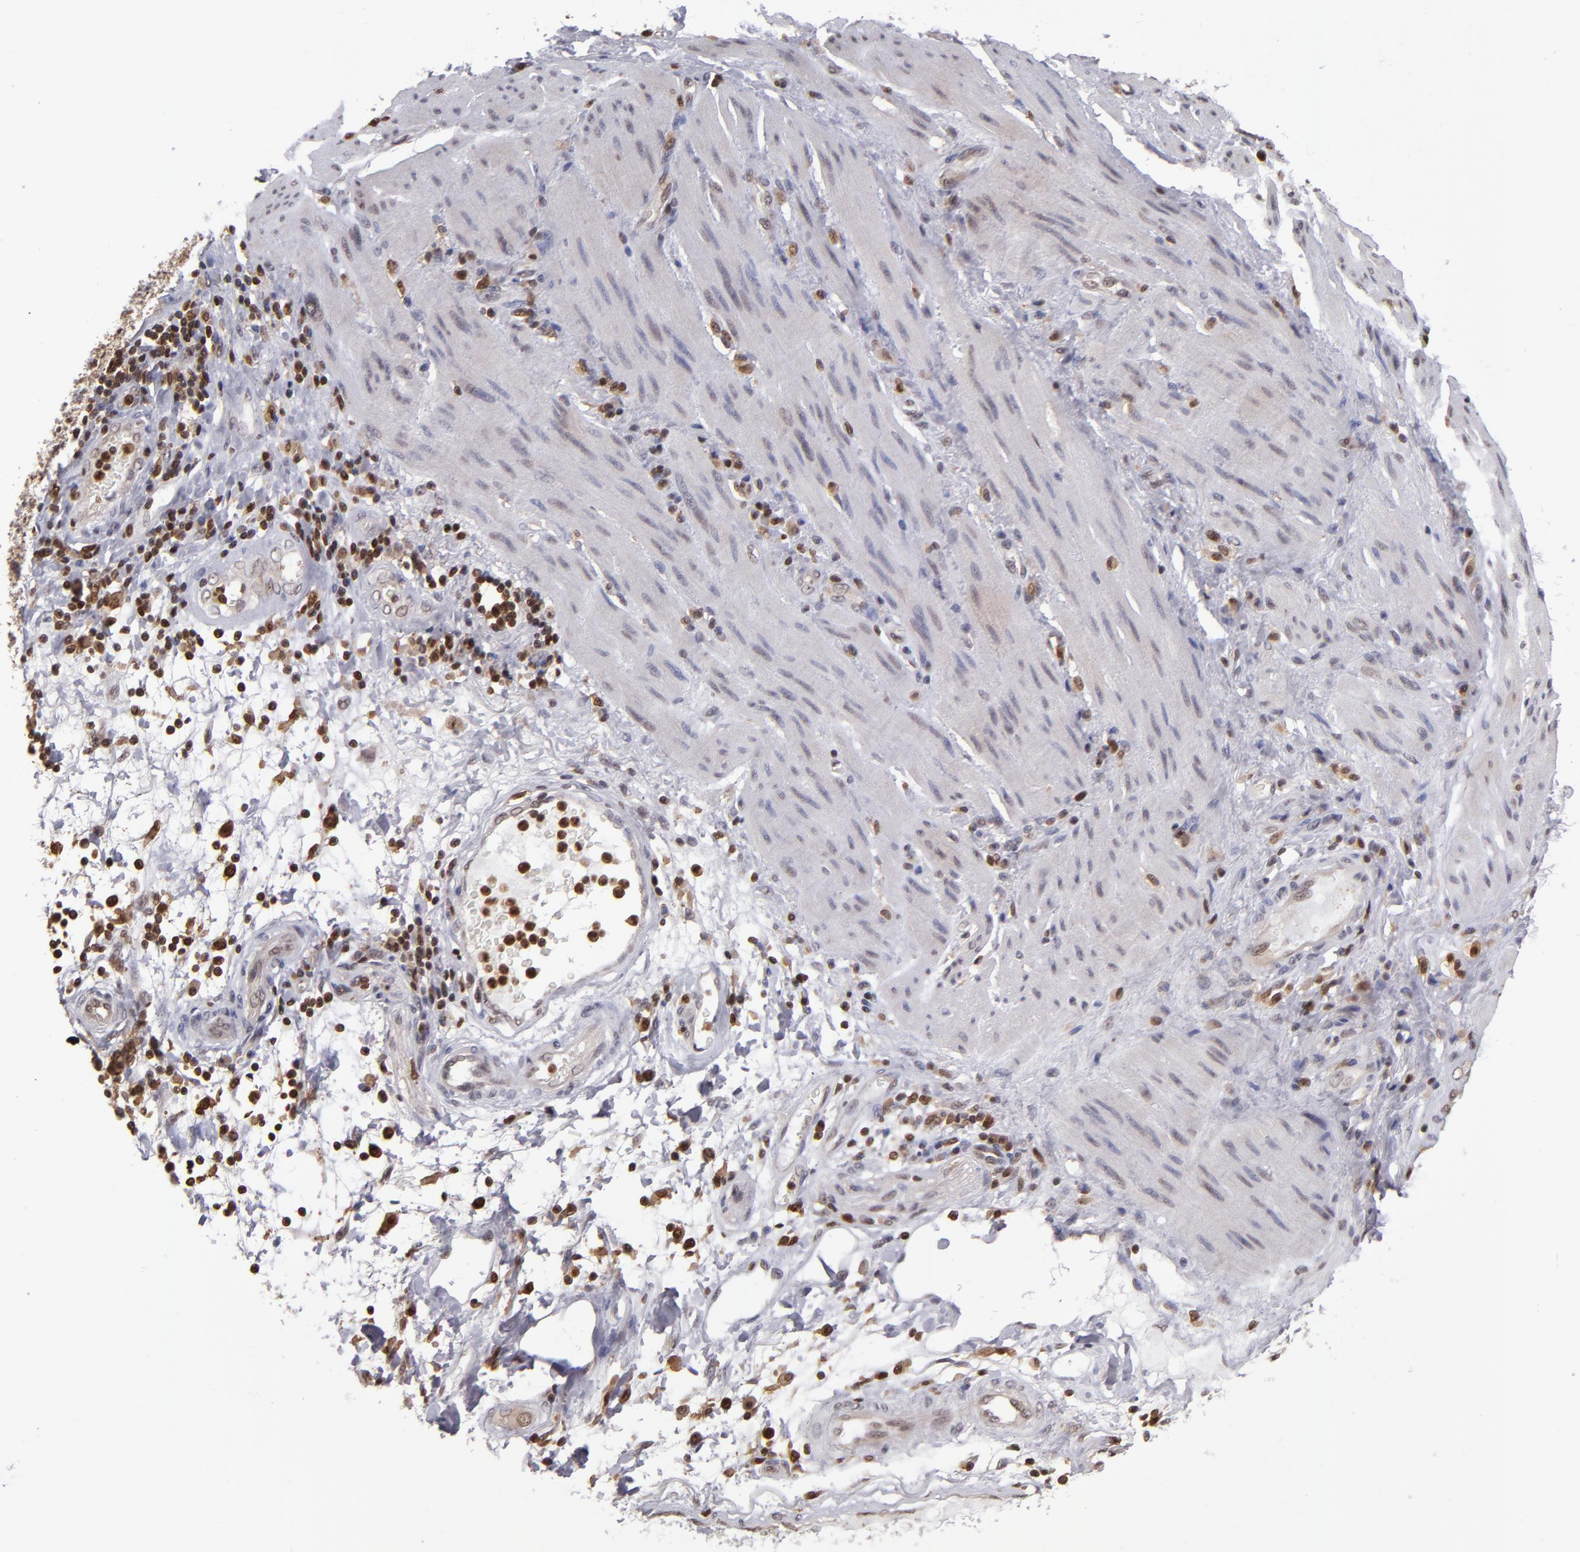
{"staining": {"intensity": "weak", "quantity": "25%-75%", "location": "cytoplasmic/membranous,nuclear"}, "tissue": "stomach cancer", "cell_type": "Tumor cells", "image_type": "cancer", "snomed": [{"axis": "morphology", "description": "Adenocarcinoma, NOS"}, {"axis": "topography", "description": "Pancreas"}, {"axis": "topography", "description": "Stomach, upper"}], "caption": "DAB immunohistochemical staining of stomach cancer displays weak cytoplasmic/membranous and nuclear protein positivity in approximately 25%-75% of tumor cells.", "gene": "GRB2", "patient": {"sex": "male", "age": 77}}